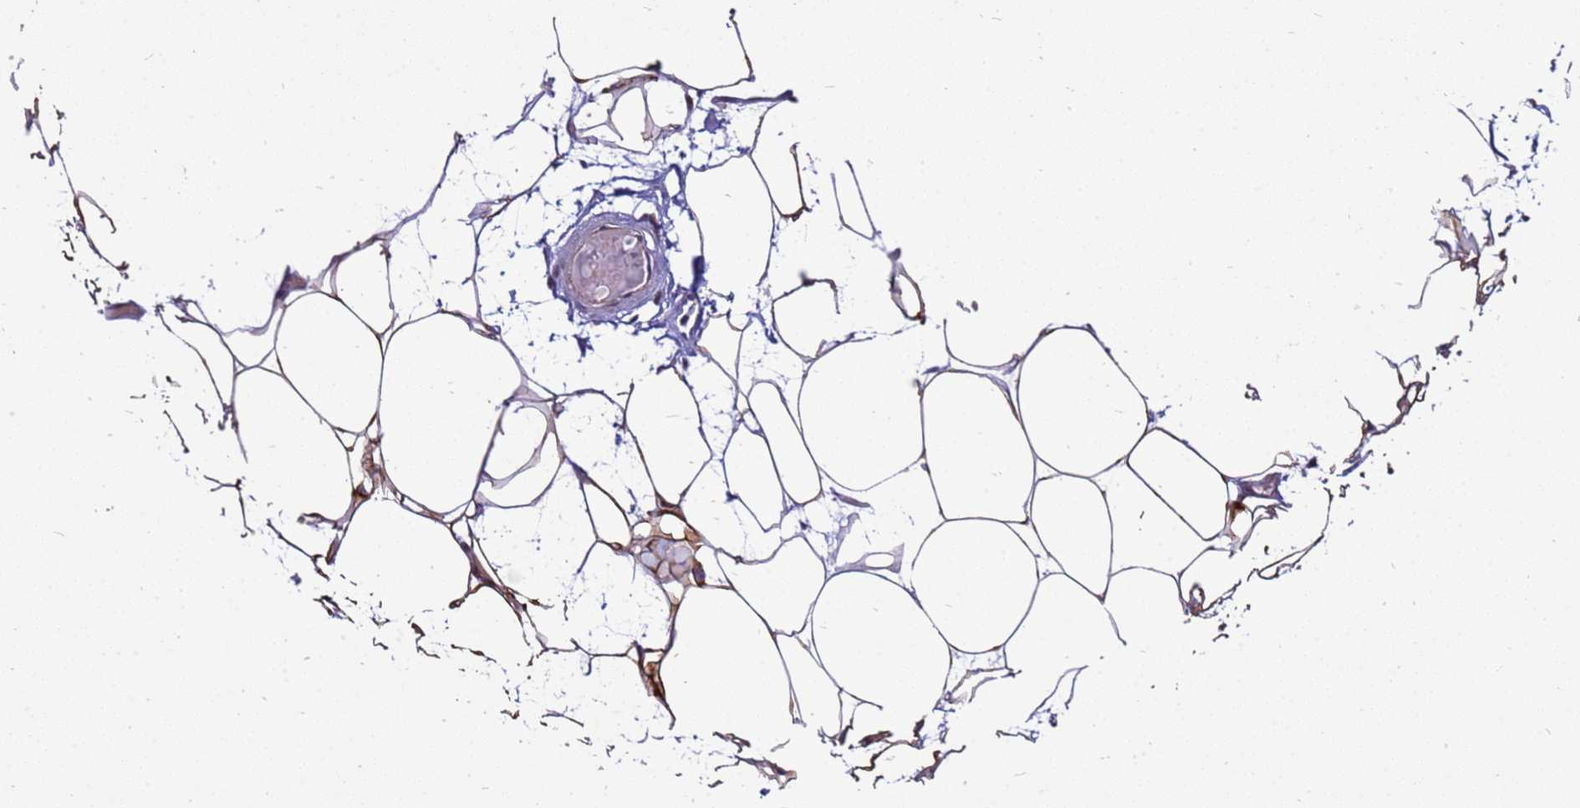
{"staining": {"intensity": "moderate", "quantity": "<25%", "location": "cytoplasmic/membranous"}, "tissue": "adipose tissue", "cell_type": "Adipocytes", "image_type": "normal", "snomed": [{"axis": "morphology", "description": "Normal tissue, NOS"}, {"axis": "topography", "description": "Breast"}], "caption": "Adipocytes reveal low levels of moderate cytoplasmic/membranous expression in about <25% of cells in benign adipose tissue. (DAB IHC, brown staining for protein, blue staining for nuclei).", "gene": "RSPO1", "patient": {"sex": "female", "age": 23}}